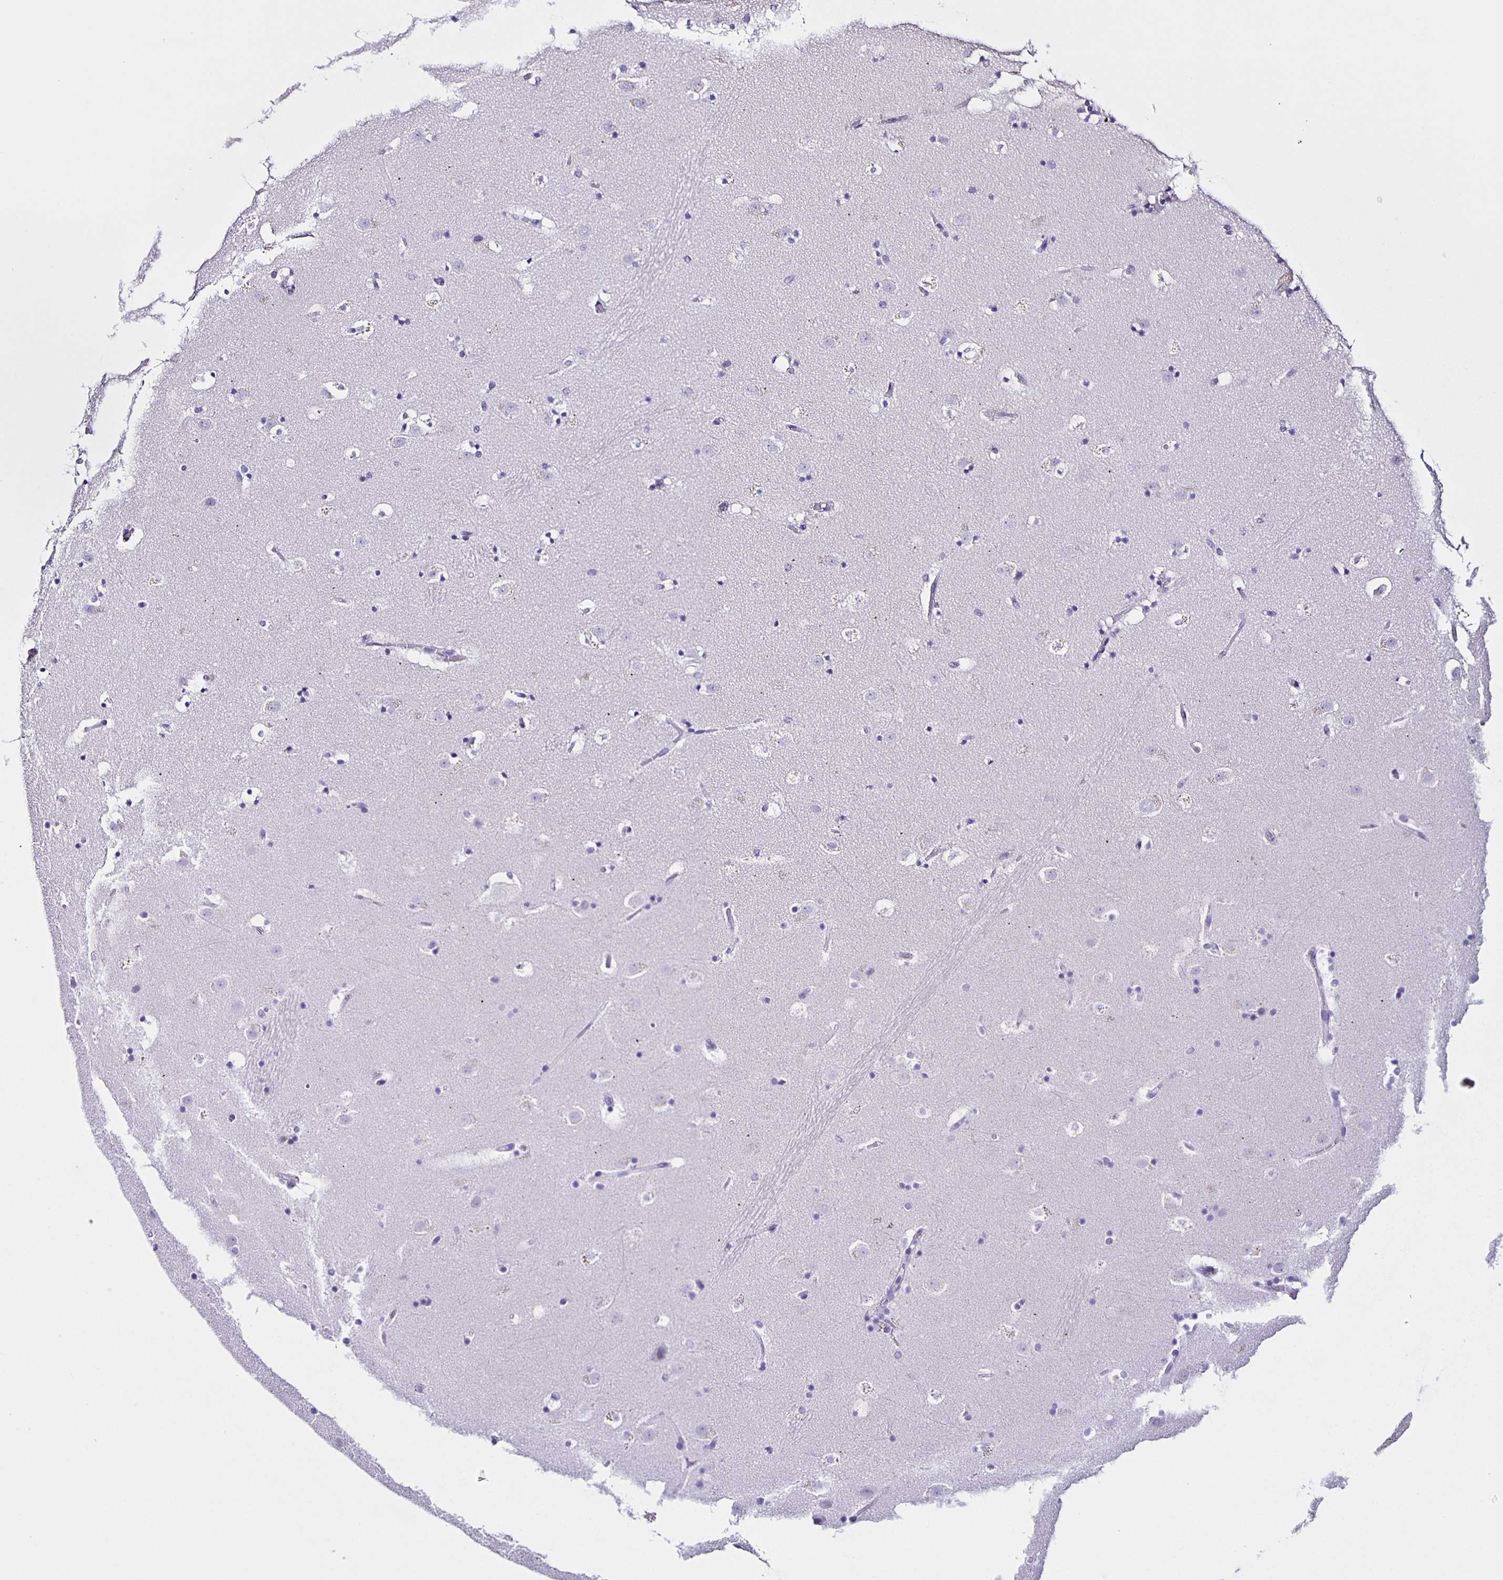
{"staining": {"intensity": "negative", "quantity": "none", "location": "none"}, "tissue": "caudate", "cell_type": "Glial cells", "image_type": "normal", "snomed": [{"axis": "morphology", "description": "Normal tissue, NOS"}, {"axis": "topography", "description": "Lateral ventricle wall"}], "caption": "This image is of benign caudate stained with IHC to label a protein in brown with the nuclei are counter-stained blue. There is no positivity in glial cells.", "gene": "SLC12A3", "patient": {"sex": "male", "age": 37}}